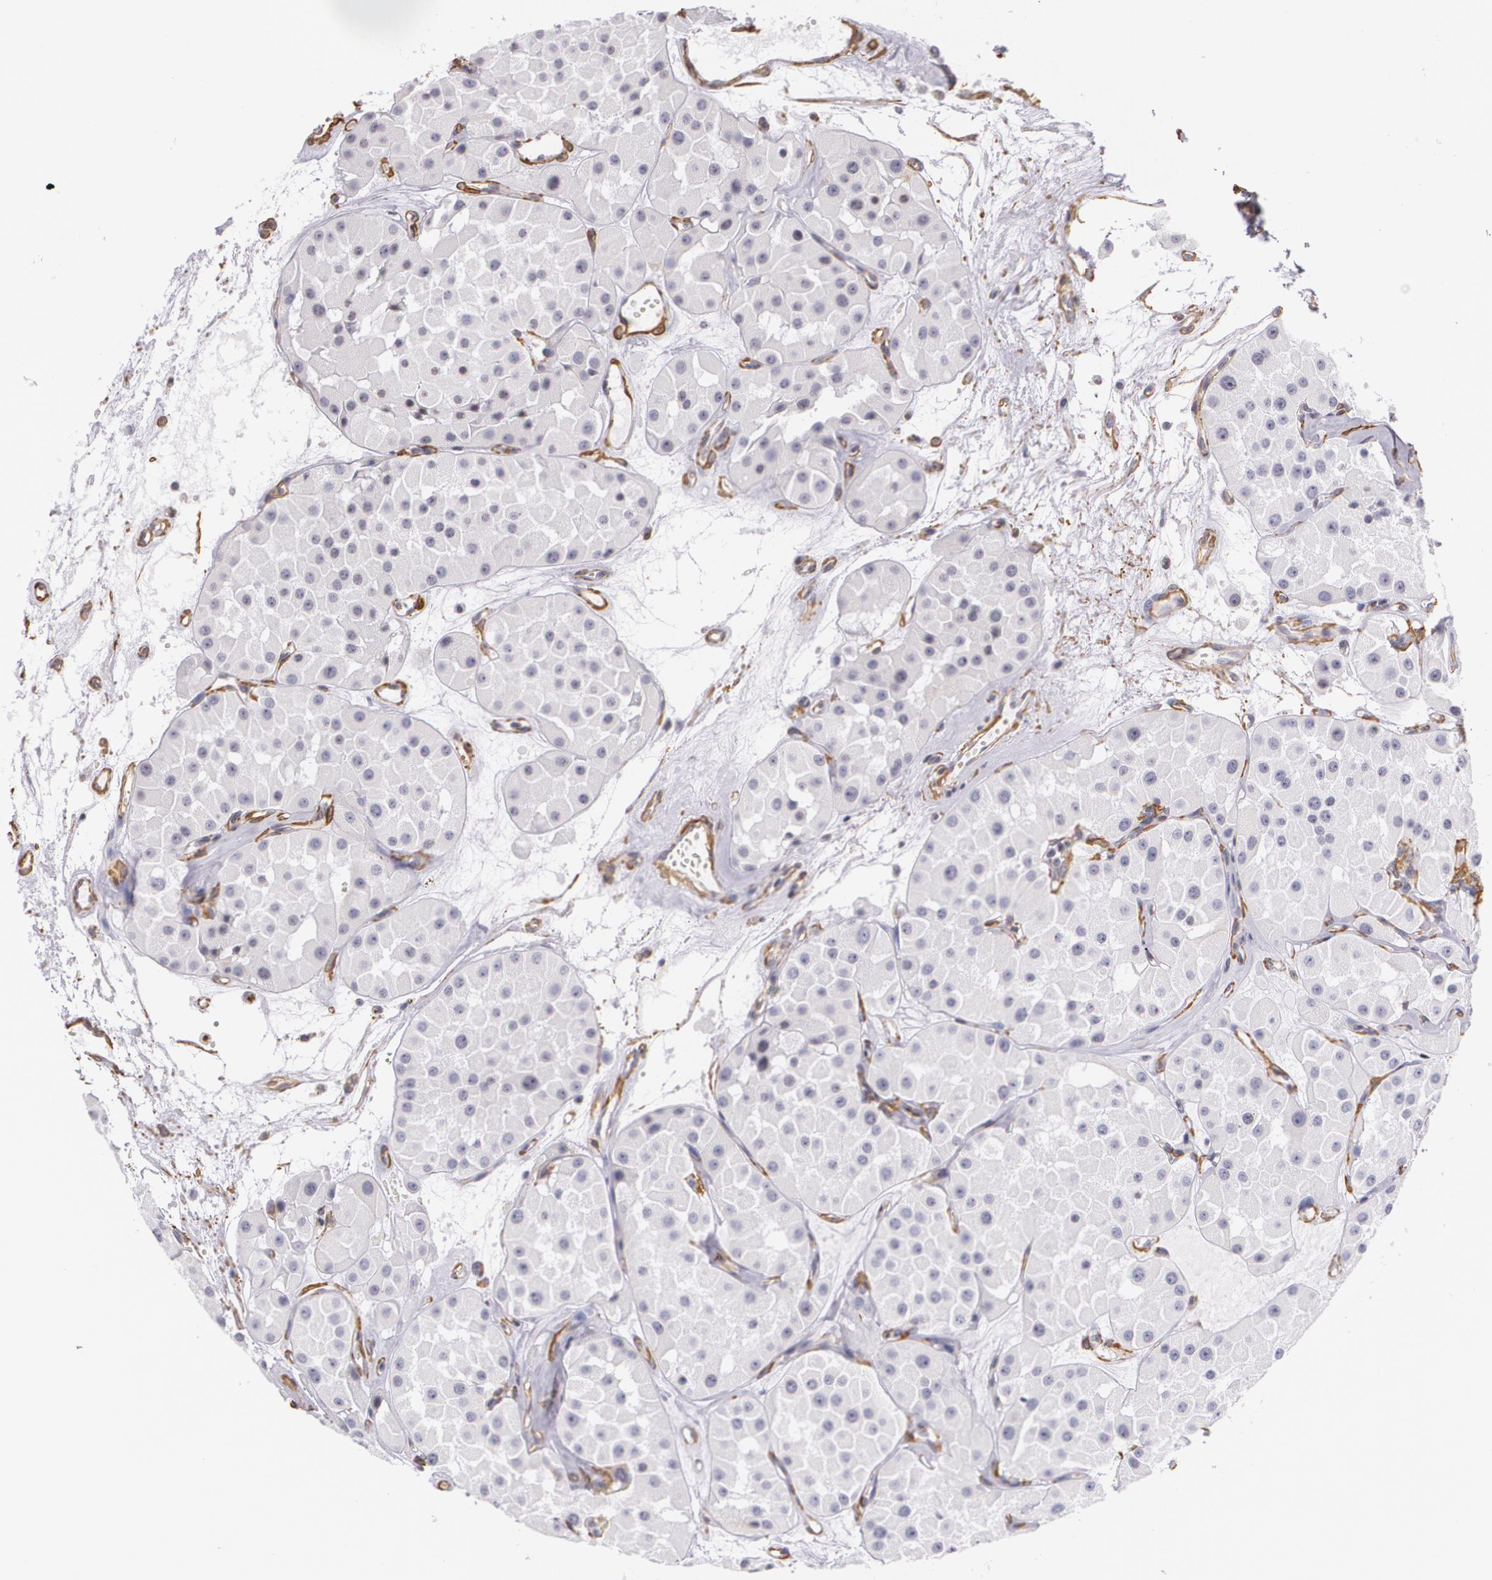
{"staining": {"intensity": "negative", "quantity": "none", "location": "none"}, "tissue": "renal cancer", "cell_type": "Tumor cells", "image_type": "cancer", "snomed": [{"axis": "morphology", "description": "Adenocarcinoma, uncertain malignant potential"}, {"axis": "topography", "description": "Kidney"}], "caption": "Immunohistochemistry of renal adenocarcinoma,  uncertain malignant potential displays no staining in tumor cells. The staining is performed using DAB brown chromogen with nuclei counter-stained in using hematoxylin.", "gene": "VAMP1", "patient": {"sex": "male", "age": 63}}